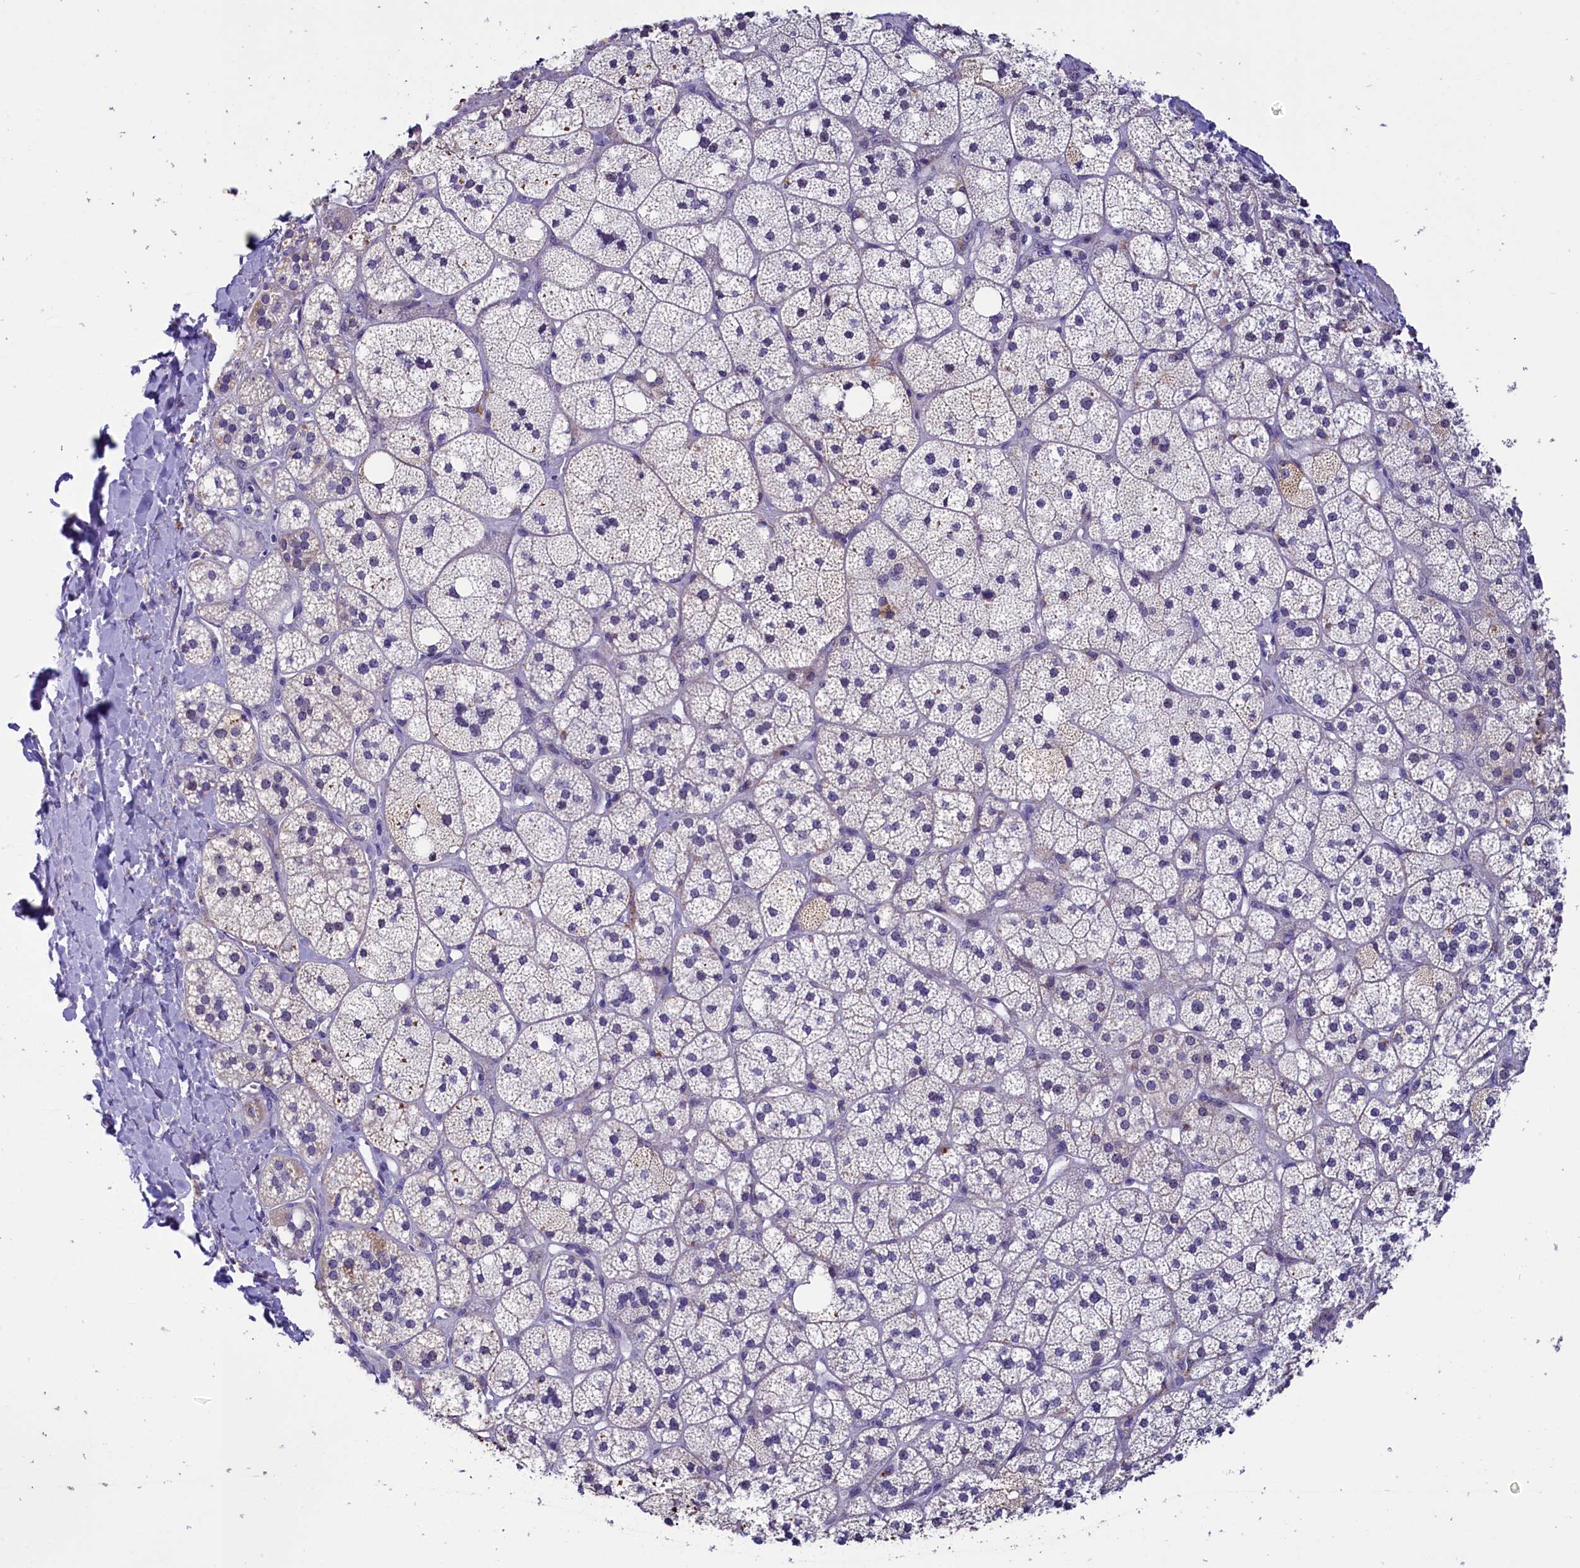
{"staining": {"intensity": "moderate", "quantity": "<25%", "location": "cytoplasmic/membranous"}, "tissue": "adrenal gland", "cell_type": "Glandular cells", "image_type": "normal", "snomed": [{"axis": "morphology", "description": "Normal tissue, NOS"}, {"axis": "topography", "description": "Adrenal gland"}], "caption": "Protein staining of benign adrenal gland demonstrates moderate cytoplasmic/membranous expression in approximately <25% of glandular cells.", "gene": "SCD5", "patient": {"sex": "male", "age": 61}}